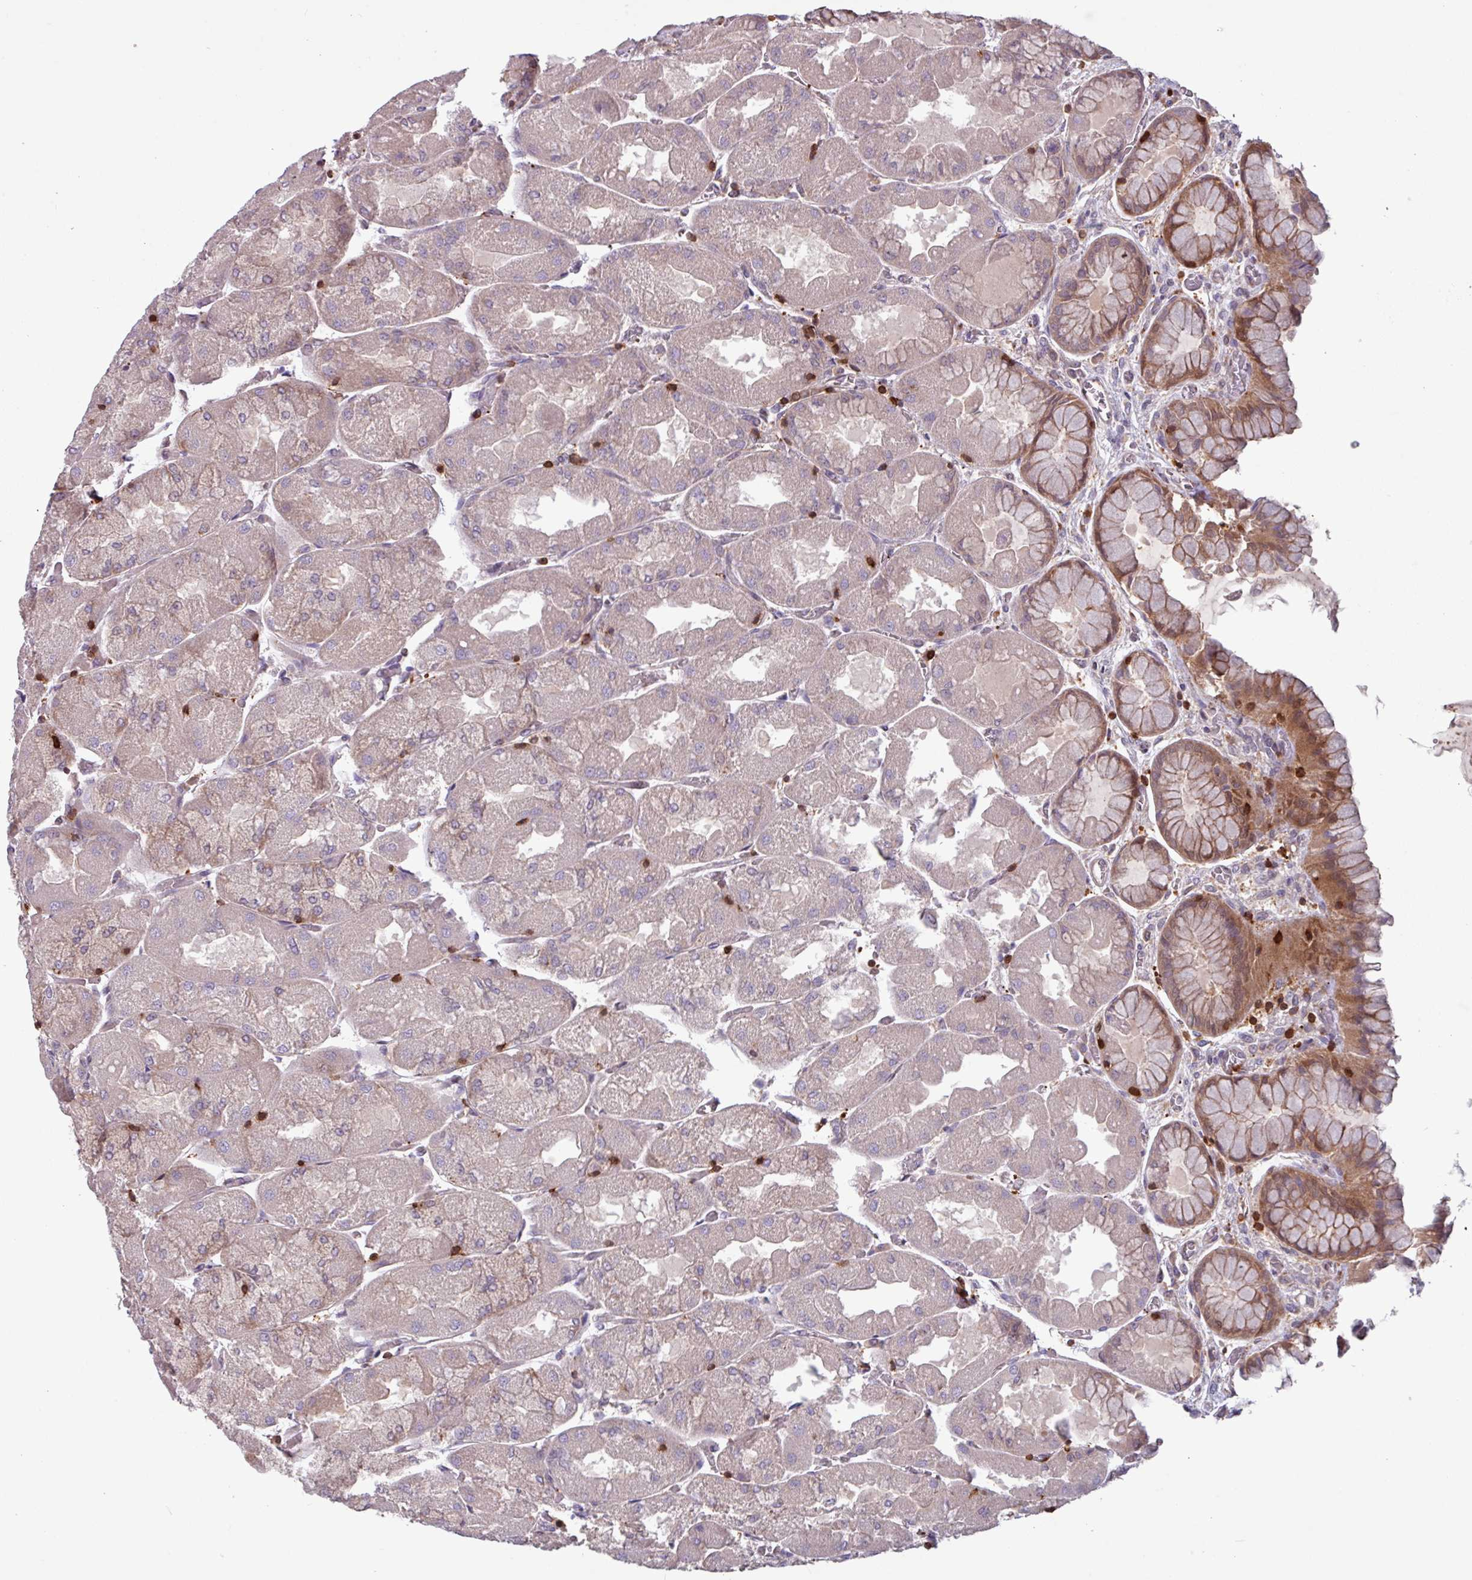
{"staining": {"intensity": "moderate", "quantity": "25%-75%", "location": "cytoplasmic/membranous"}, "tissue": "stomach", "cell_type": "Glandular cells", "image_type": "normal", "snomed": [{"axis": "morphology", "description": "Normal tissue, NOS"}, {"axis": "topography", "description": "Stomach"}], "caption": "Unremarkable stomach reveals moderate cytoplasmic/membranous positivity in approximately 25%-75% of glandular cells.", "gene": "SEC61G", "patient": {"sex": "female", "age": 61}}